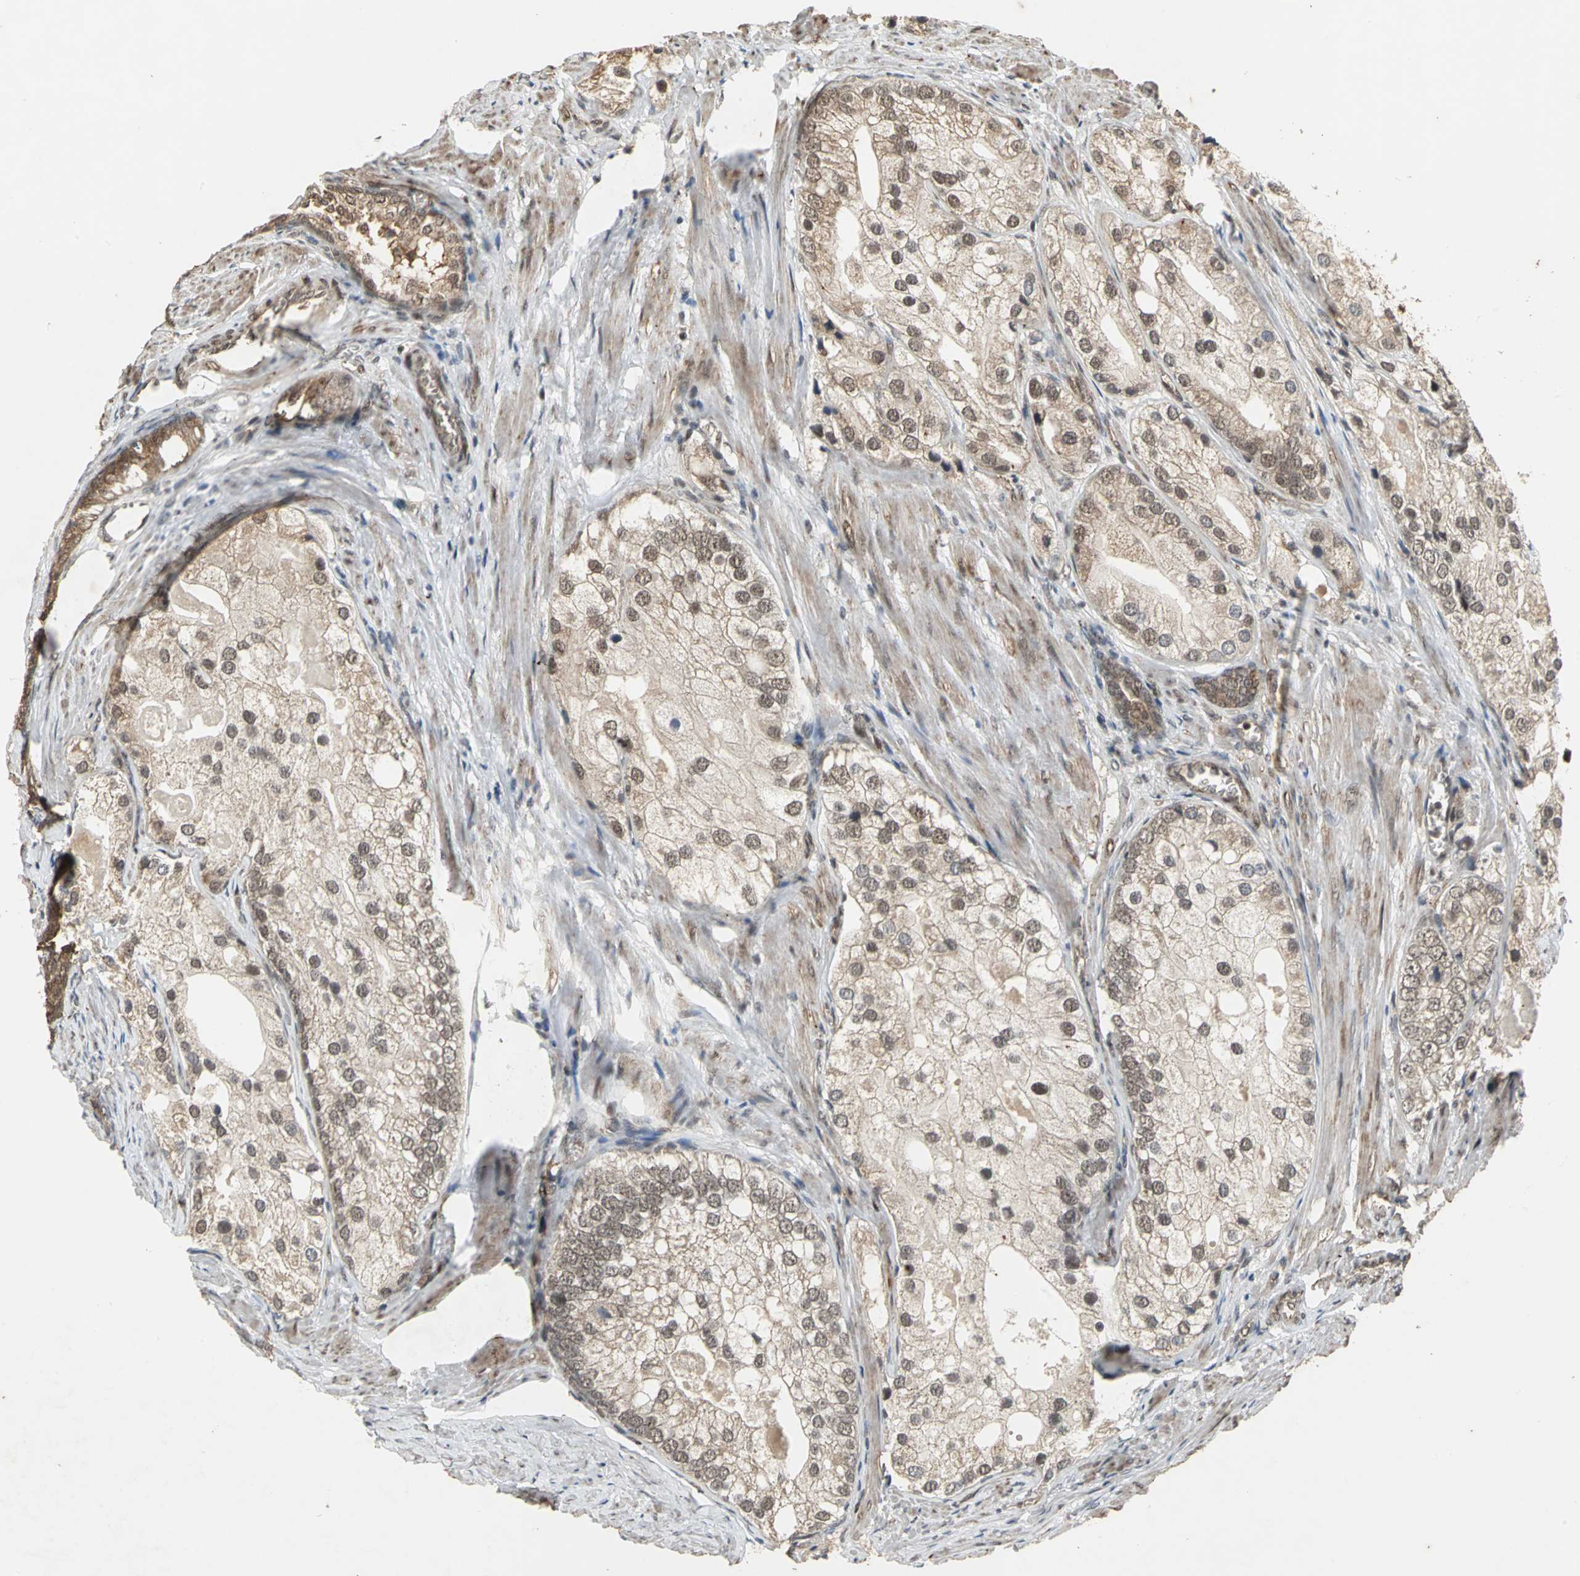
{"staining": {"intensity": "weak", "quantity": "25%-75%", "location": "cytoplasmic/membranous"}, "tissue": "prostate cancer", "cell_type": "Tumor cells", "image_type": "cancer", "snomed": [{"axis": "morphology", "description": "Adenocarcinoma, Low grade"}, {"axis": "topography", "description": "Prostate"}], "caption": "IHC of human adenocarcinoma (low-grade) (prostate) exhibits low levels of weak cytoplasmic/membranous positivity in about 25%-75% of tumor cells.", "gene": "NOTCH3", "patient": {"sex": "male", "age": 69}}